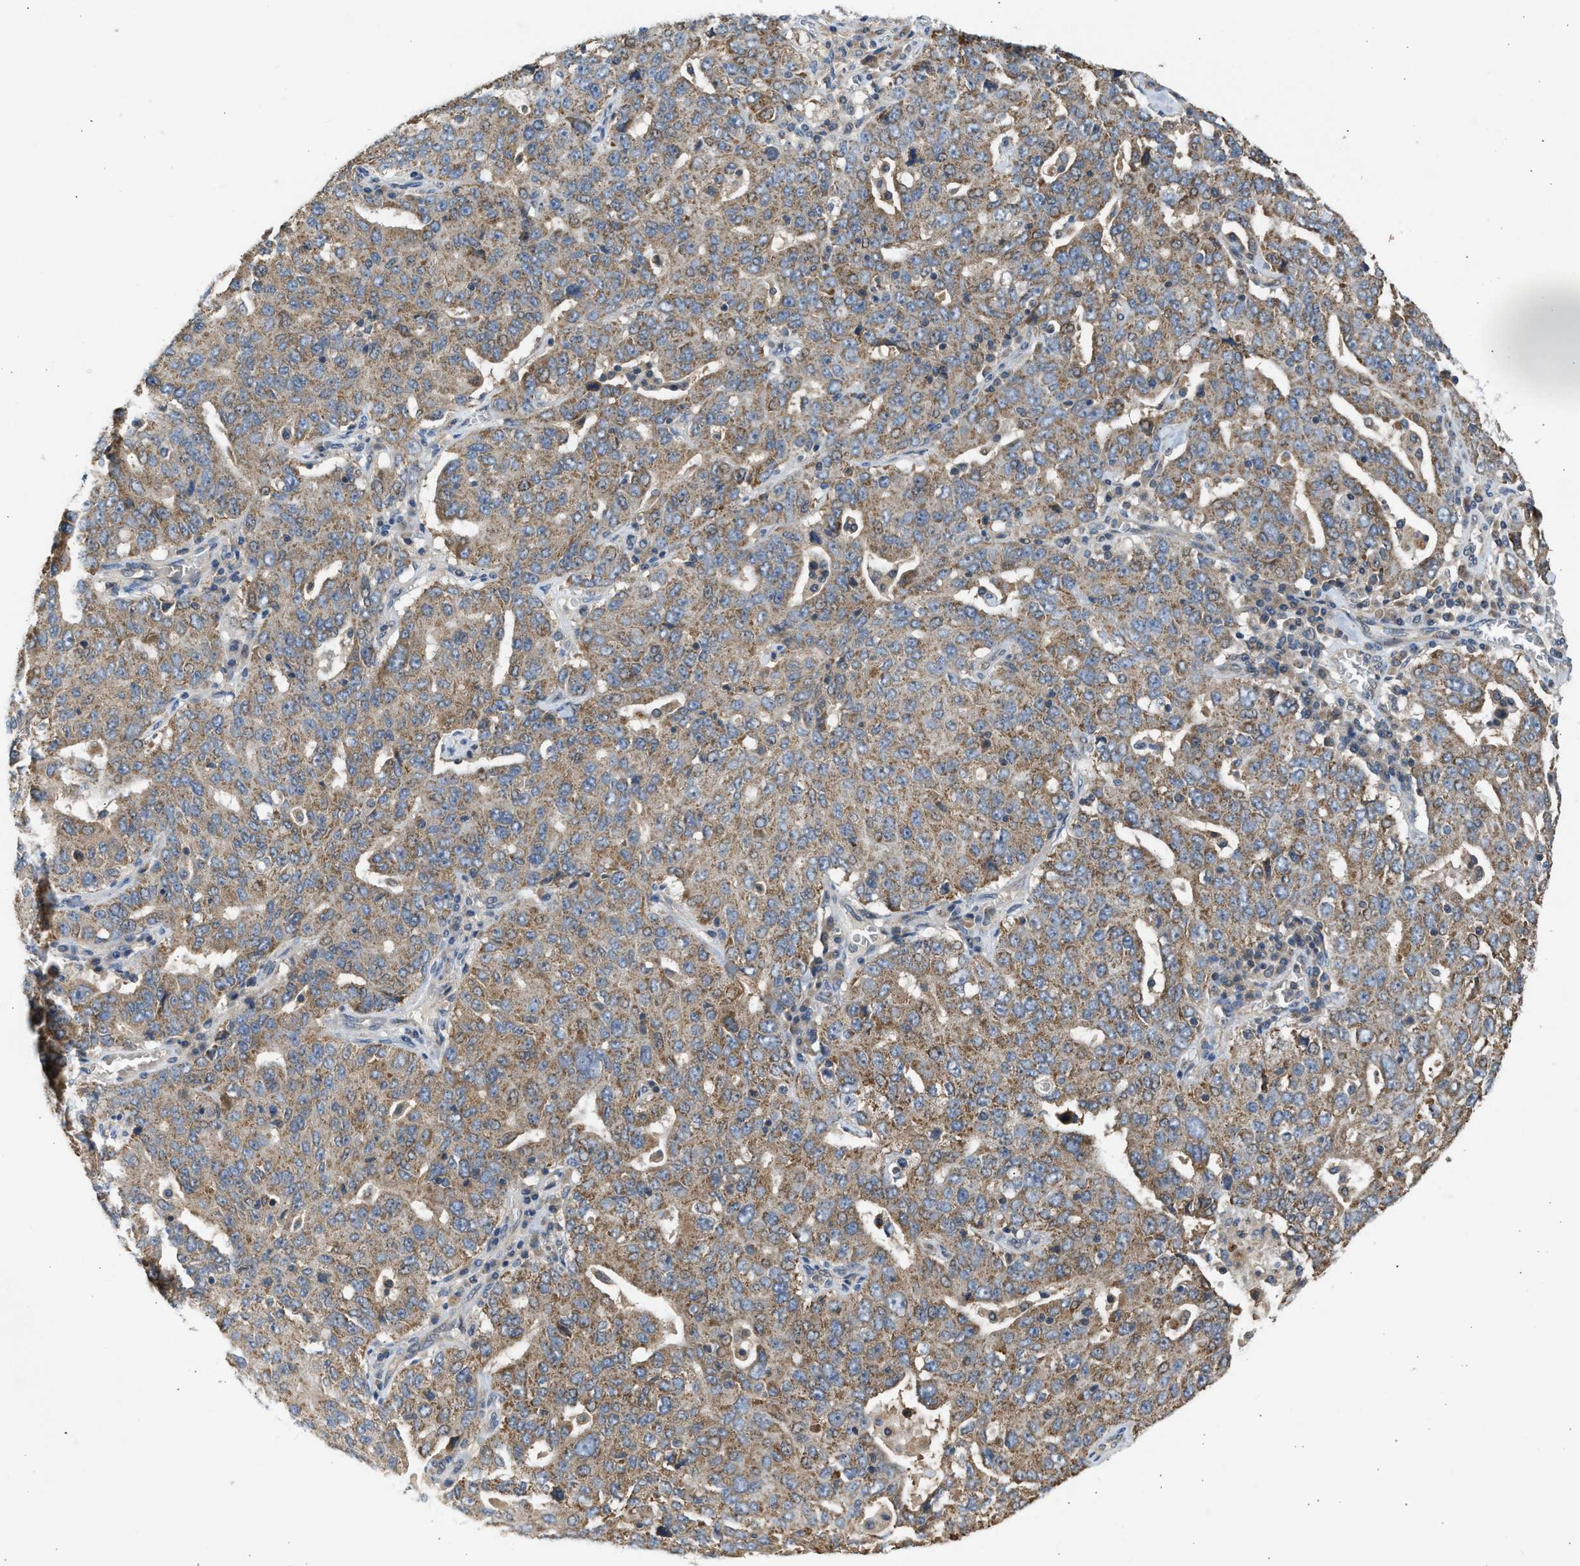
{"staining": {"intensity": "moderate", "quantity": "25%-75%", "location": "cytoplasmic/membranous"}, "tissue": "ovarian cancer", "cell_type": "Tumor cells", "image_type": "cancer", "snomed": [{"axis": "morphology", "description": "Carcinoma, endometroid"}, {"axis": "topography", "description": "Ovary"}], "caption": "Endometroid carcinoma (ovarian) stained with DAB immunohistochemistry exhibits medium levels of moderate cytoplasmic/membranous staining in approximately 25%-75% of tumor cells.", "gene": "CYP1A1", "patient": {"sex": "female", "age": 62}}